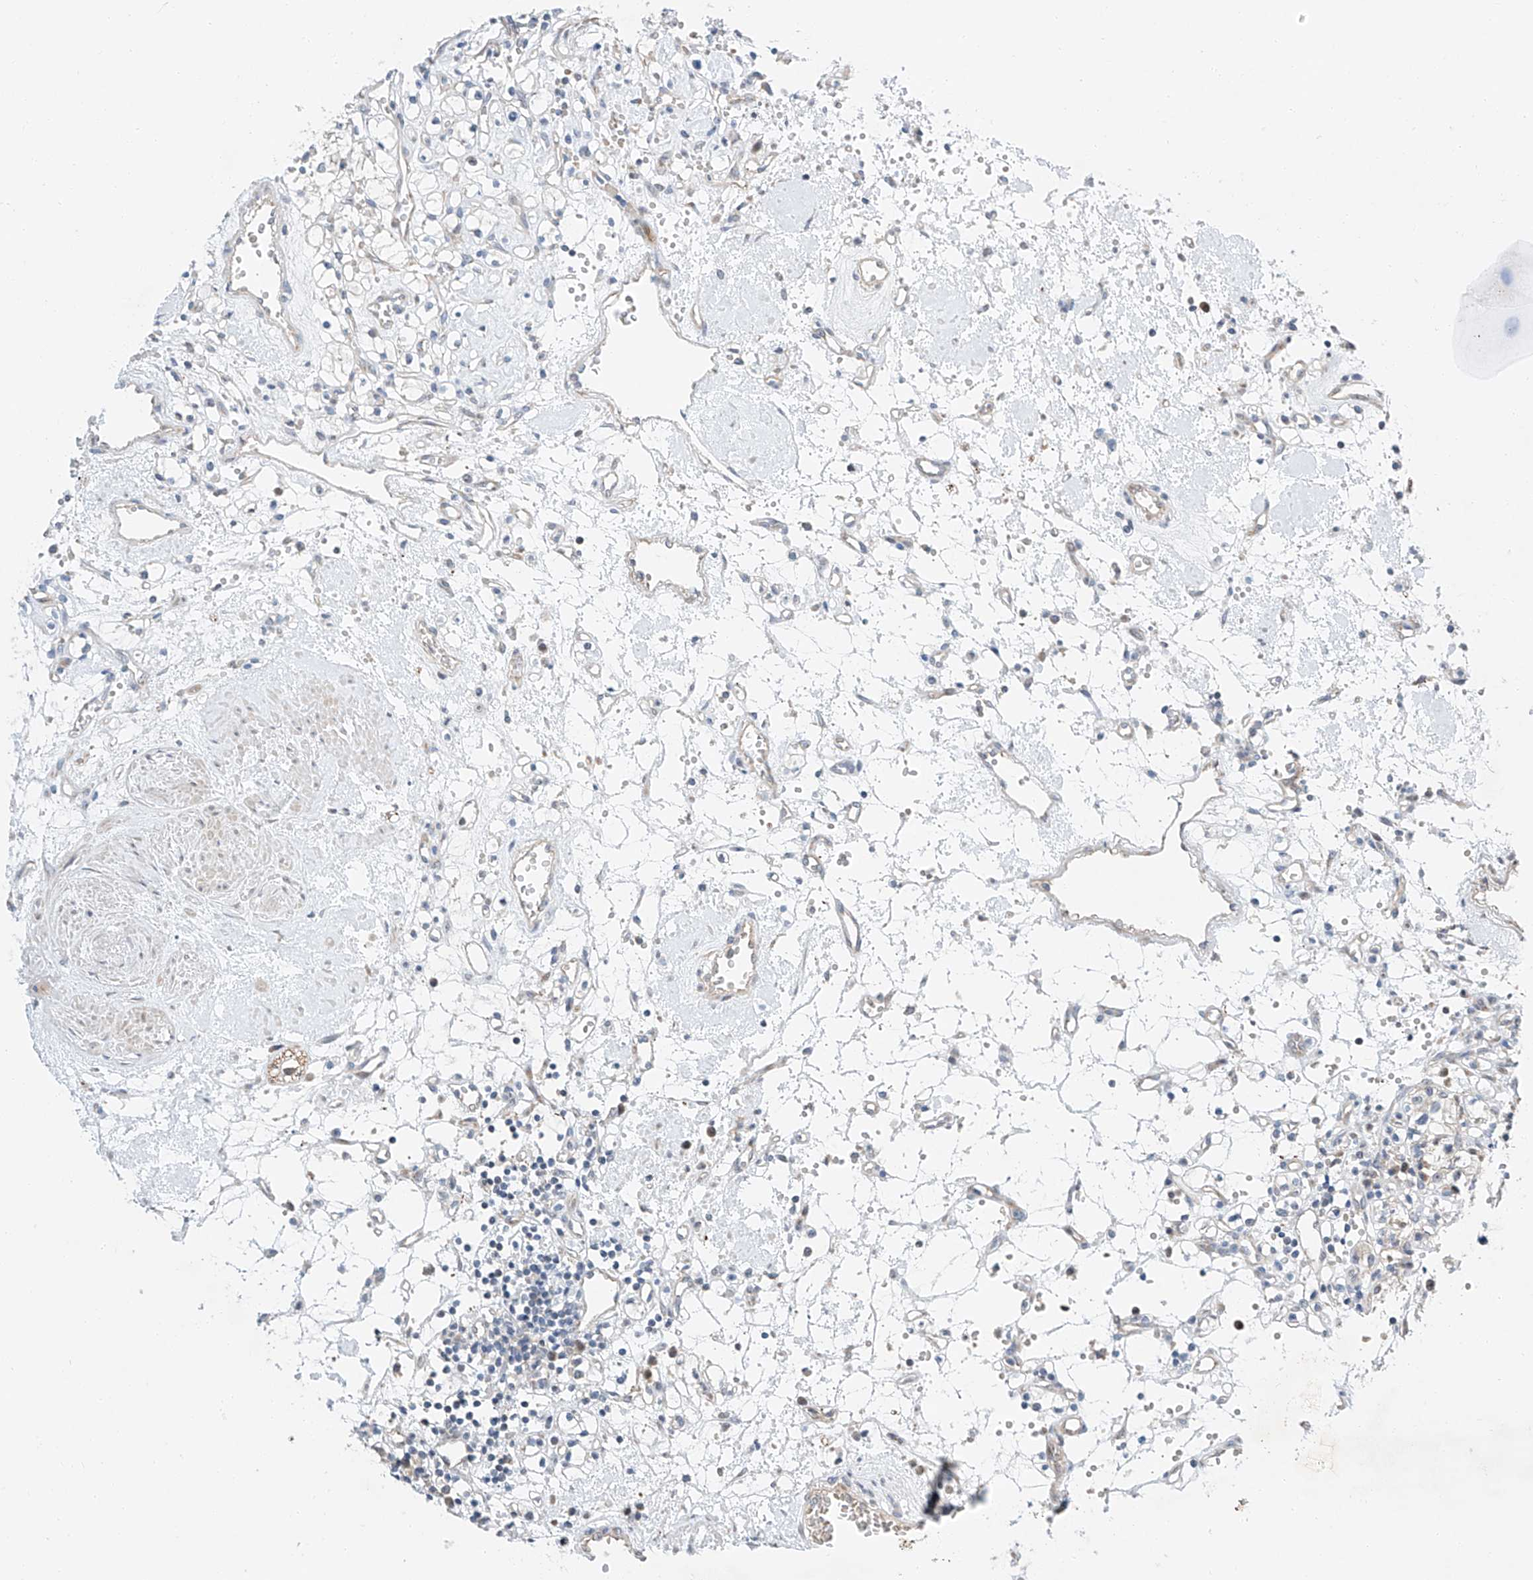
{"staining": {"intensity": "negative", "quantity": "none", "location": "none"}, "tissue": "renal cancer", "cell_type": "Tumor cells", "image_type": "cancer", "snomed": [{"axis": "morphology", "description": "Adenocarcinoma, NOS"}, {"axis": "topography", "description": "Kidney"}], "caption": "This photomicrograph is of adenocarcinoma (renal) stained with immunohistochemistry to label a protein in brown with the nuclei are counter-stained blue. There is no expression in tumor cells.", "gene": "CLDND1", "patient": {"sex": "female", "age": 59}}